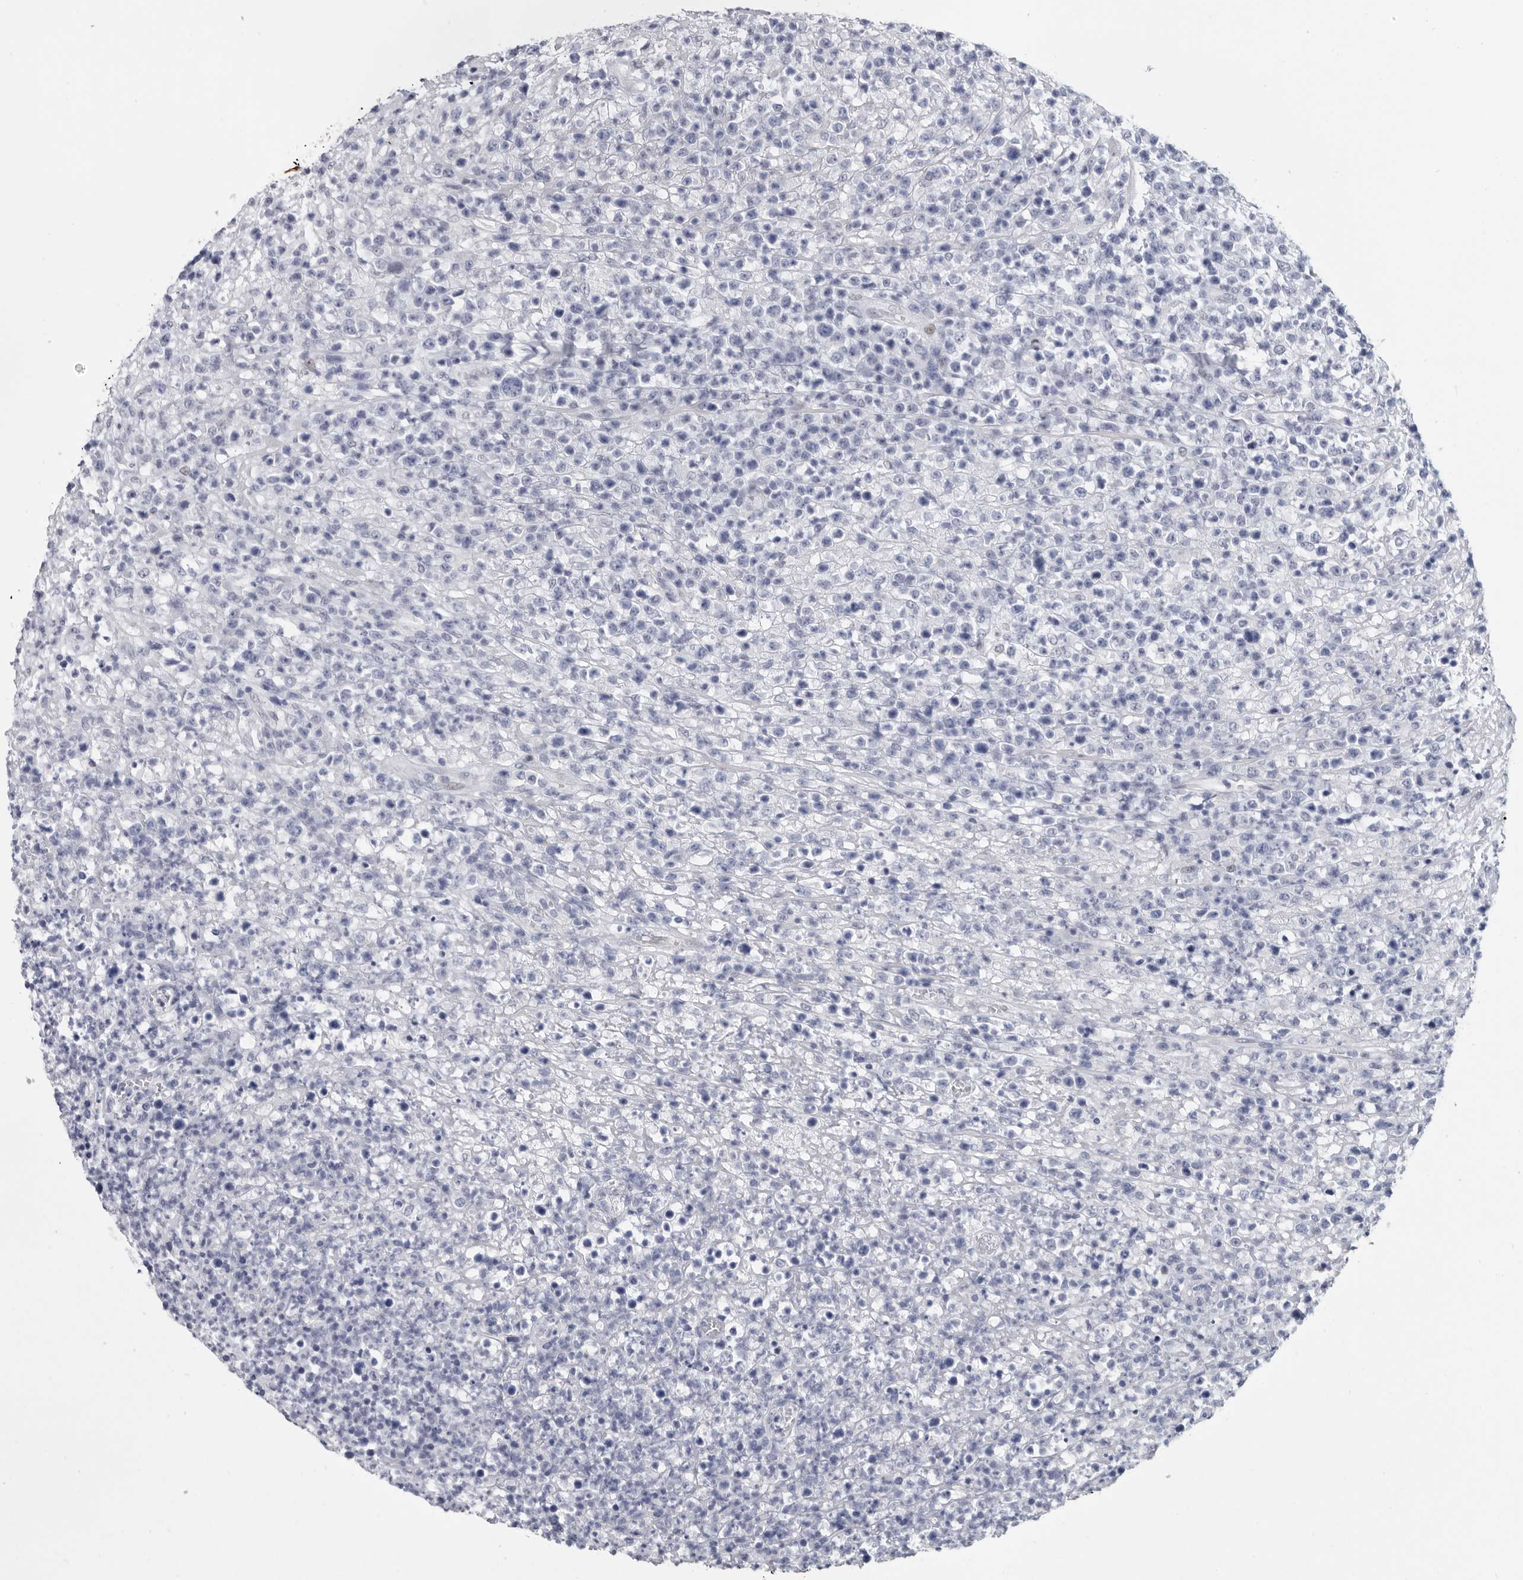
{"staining": {"intensity": "negative", "quantity": "none", "location": "none"}, "tissue": "lymphoma", "cell_type": "Tumor cells", "image_type": "cancer", "snomed": [{"axis": "morphology", "description": "Malignant lymphoma, non-Hodgkin's type, High grade"}, {"axis": "topography", "description": "Colon"}], "caption": "This is an immunohistochemistry micrograph of human malignant lymphoma, non-Hodgkin's type (high-grade). There is no staining in tumor cells.", "gene": "WRAP73", "patient": {"sex": "female", "age": 53}}